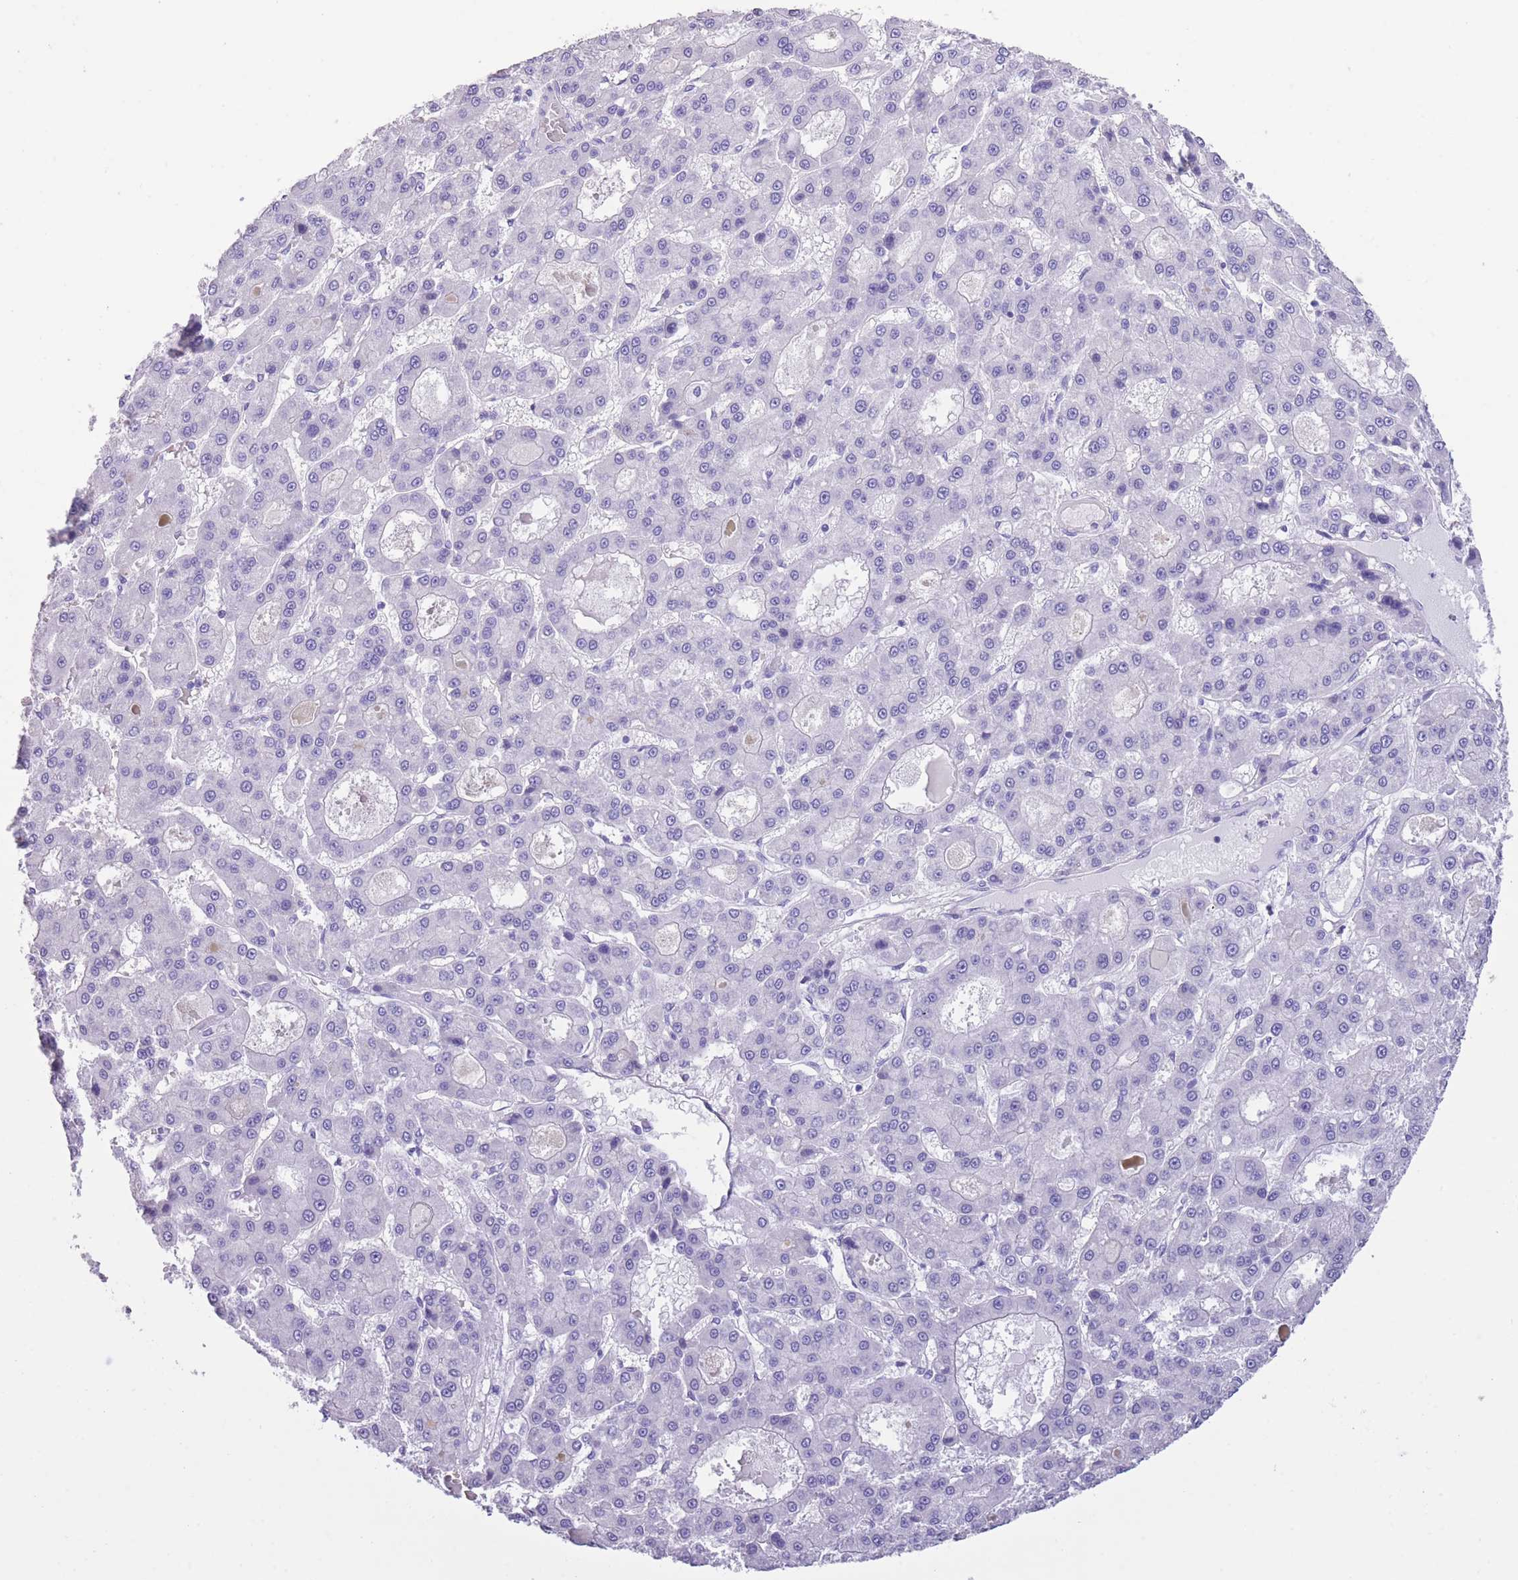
{"staining": {"intensity": "negative", "quantity": "none", "location": "none"}, "tissue": "liver cancer", "cell_type": "Tumor cells", "image_type": "cancer", "snomed": [{"axis": "morphology", "description": "Carcinoma, Hepatocellular, NOS"}, {"axis": "topography", "description": "Liver"}], "caption": "The image demonstrates no staining of tumor cells in hepatocellular carcinoma (liver).", "gene": "RAI2", "patient": {"sex": "male", "age": 70}}